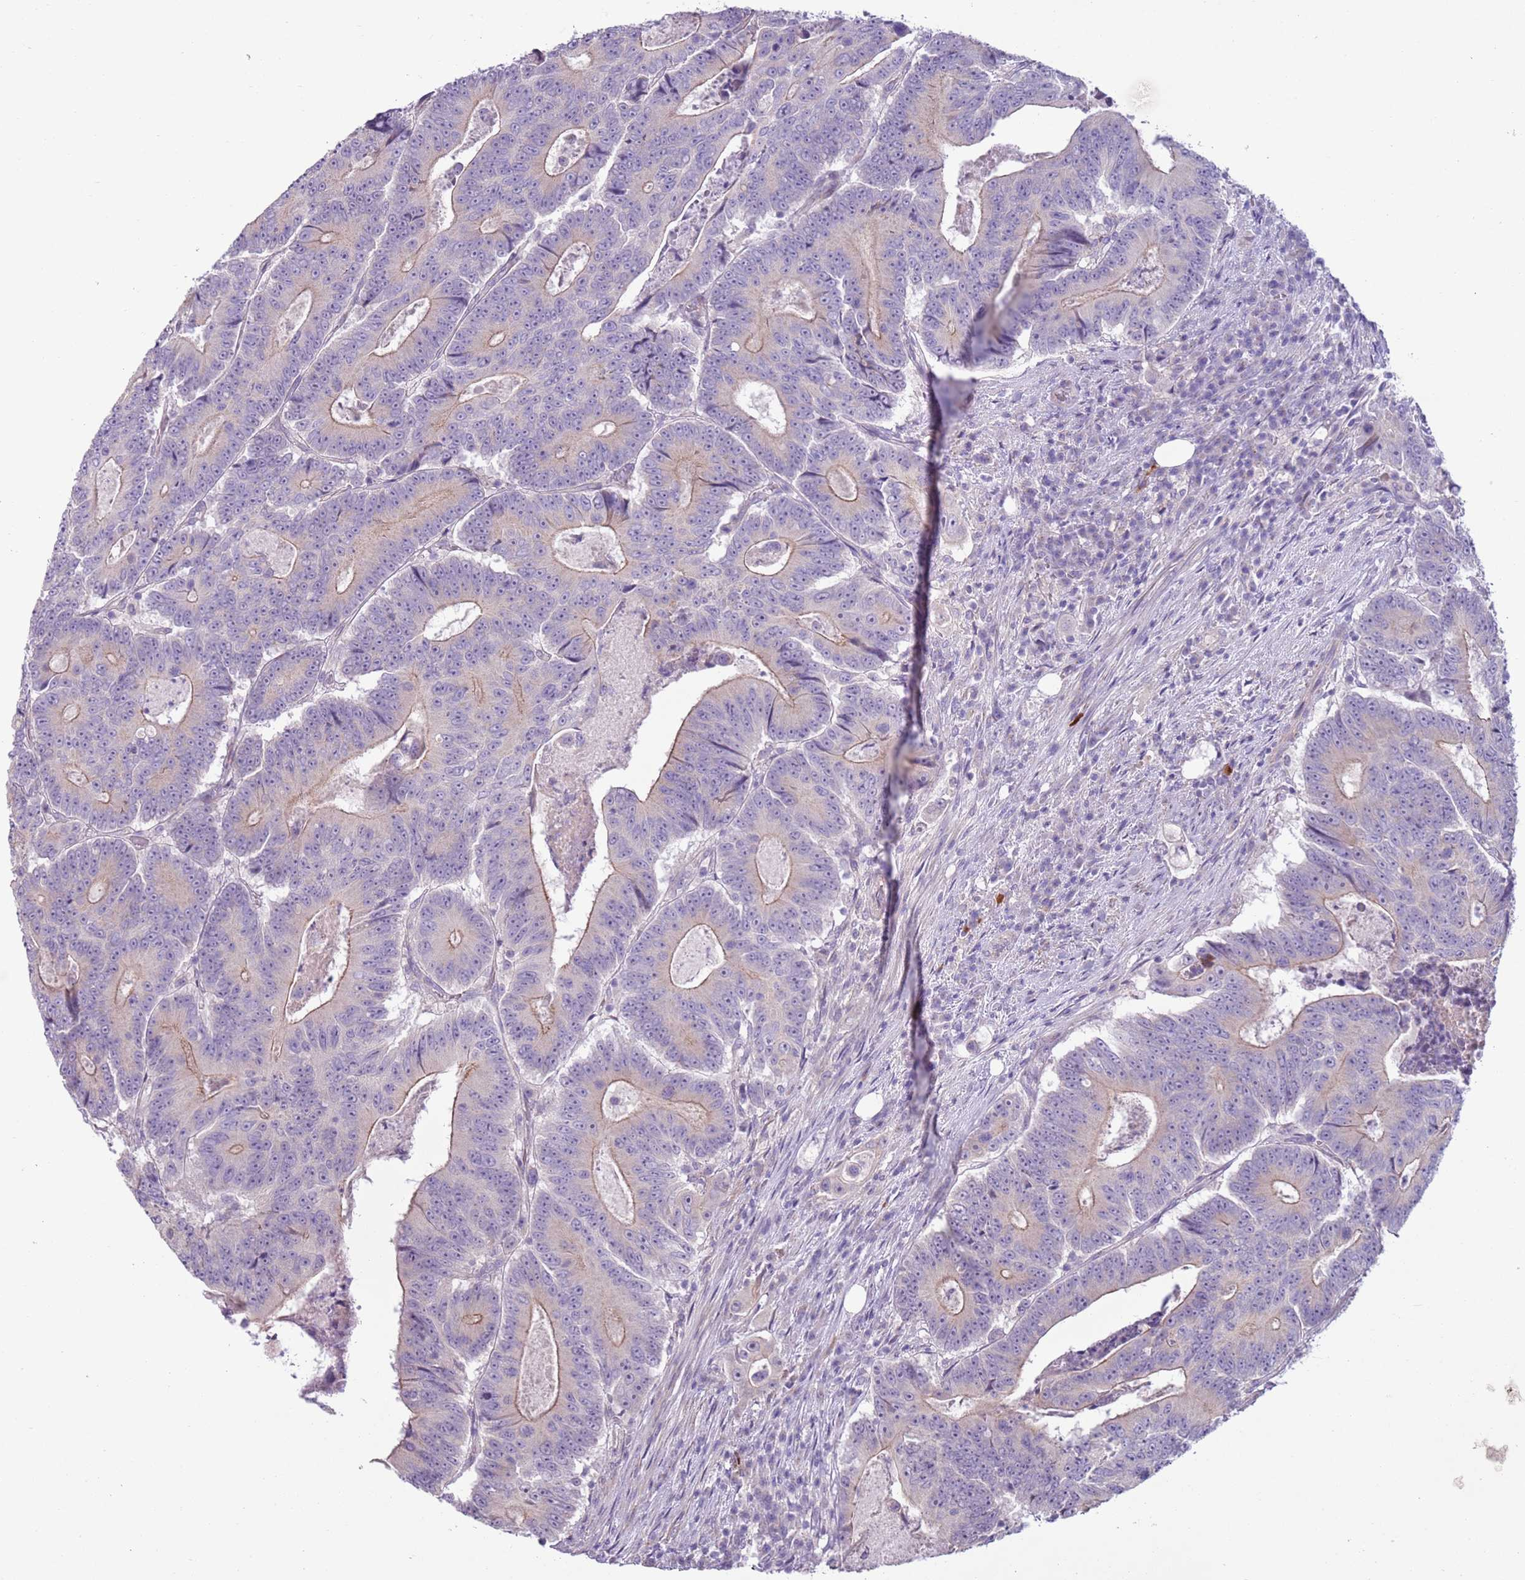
{"staining": {"intensity": "weak", "quantity": "25%-75%", "location": "cytoplasmic/membranous"}, "tissue": "colorectal cancer", "cell_type": "Tumor cells", "image_type": "cancer", "snomed": [{"axis": "morphology", "description": "Adenocarcinoma, NOS"}, {"axis": "topography", "description": "Colon"}], "caption": "Immunohistochemical staining of adenocarcinoma (colorectal) exhibits low levels of weak cytoplasmic/membranous expression in about 25%-75% of tumor cells.", "gene": "ZNF239", "patient": {"sex": "male", "age": 83}}